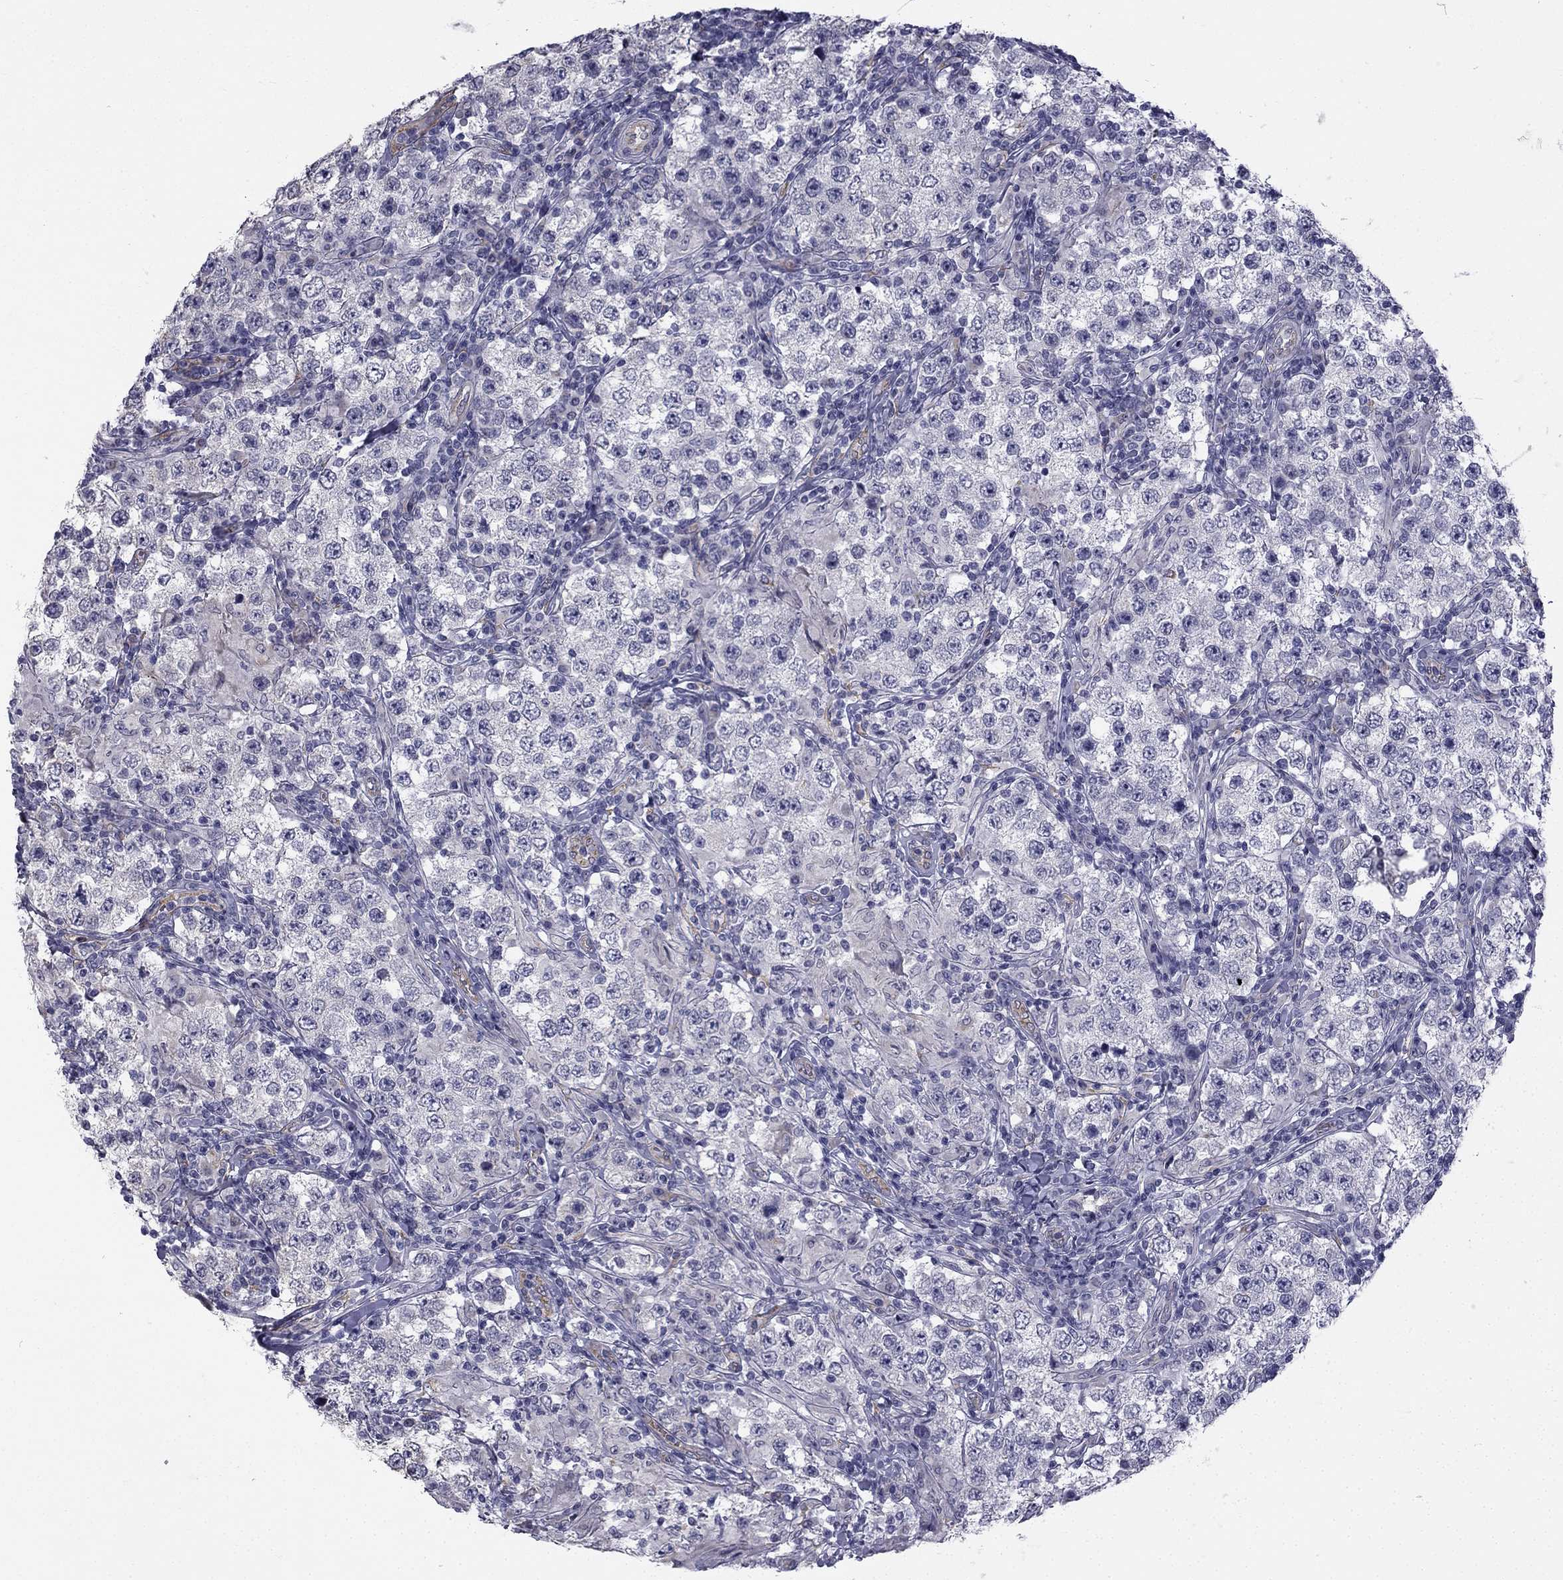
{"staining": {"intensity": "negative", "quantity": "none", "location": "none"}, "tissue": "testis cancer", "cell_type": "Tumor cells", "image_type": "cancer", "snomed": [{"axis": "morphology", "description": "Seminoma, NOS"}, {"axis": "morphology", "description": "Carcinoma, Embryonal, NOS"}, {"axis": "topography", "description": "Testis"}], "caption": "Histopathology image shows no protein staining in tumor cells of testis cancer tissue. (Brightfield microscopy of DAB (3,3'-diaminobenzidine) immunohistochemistry (IHC) at high magnification).", "gene": "CCDC40", "patient": {"sex": "male", "age": 41}}